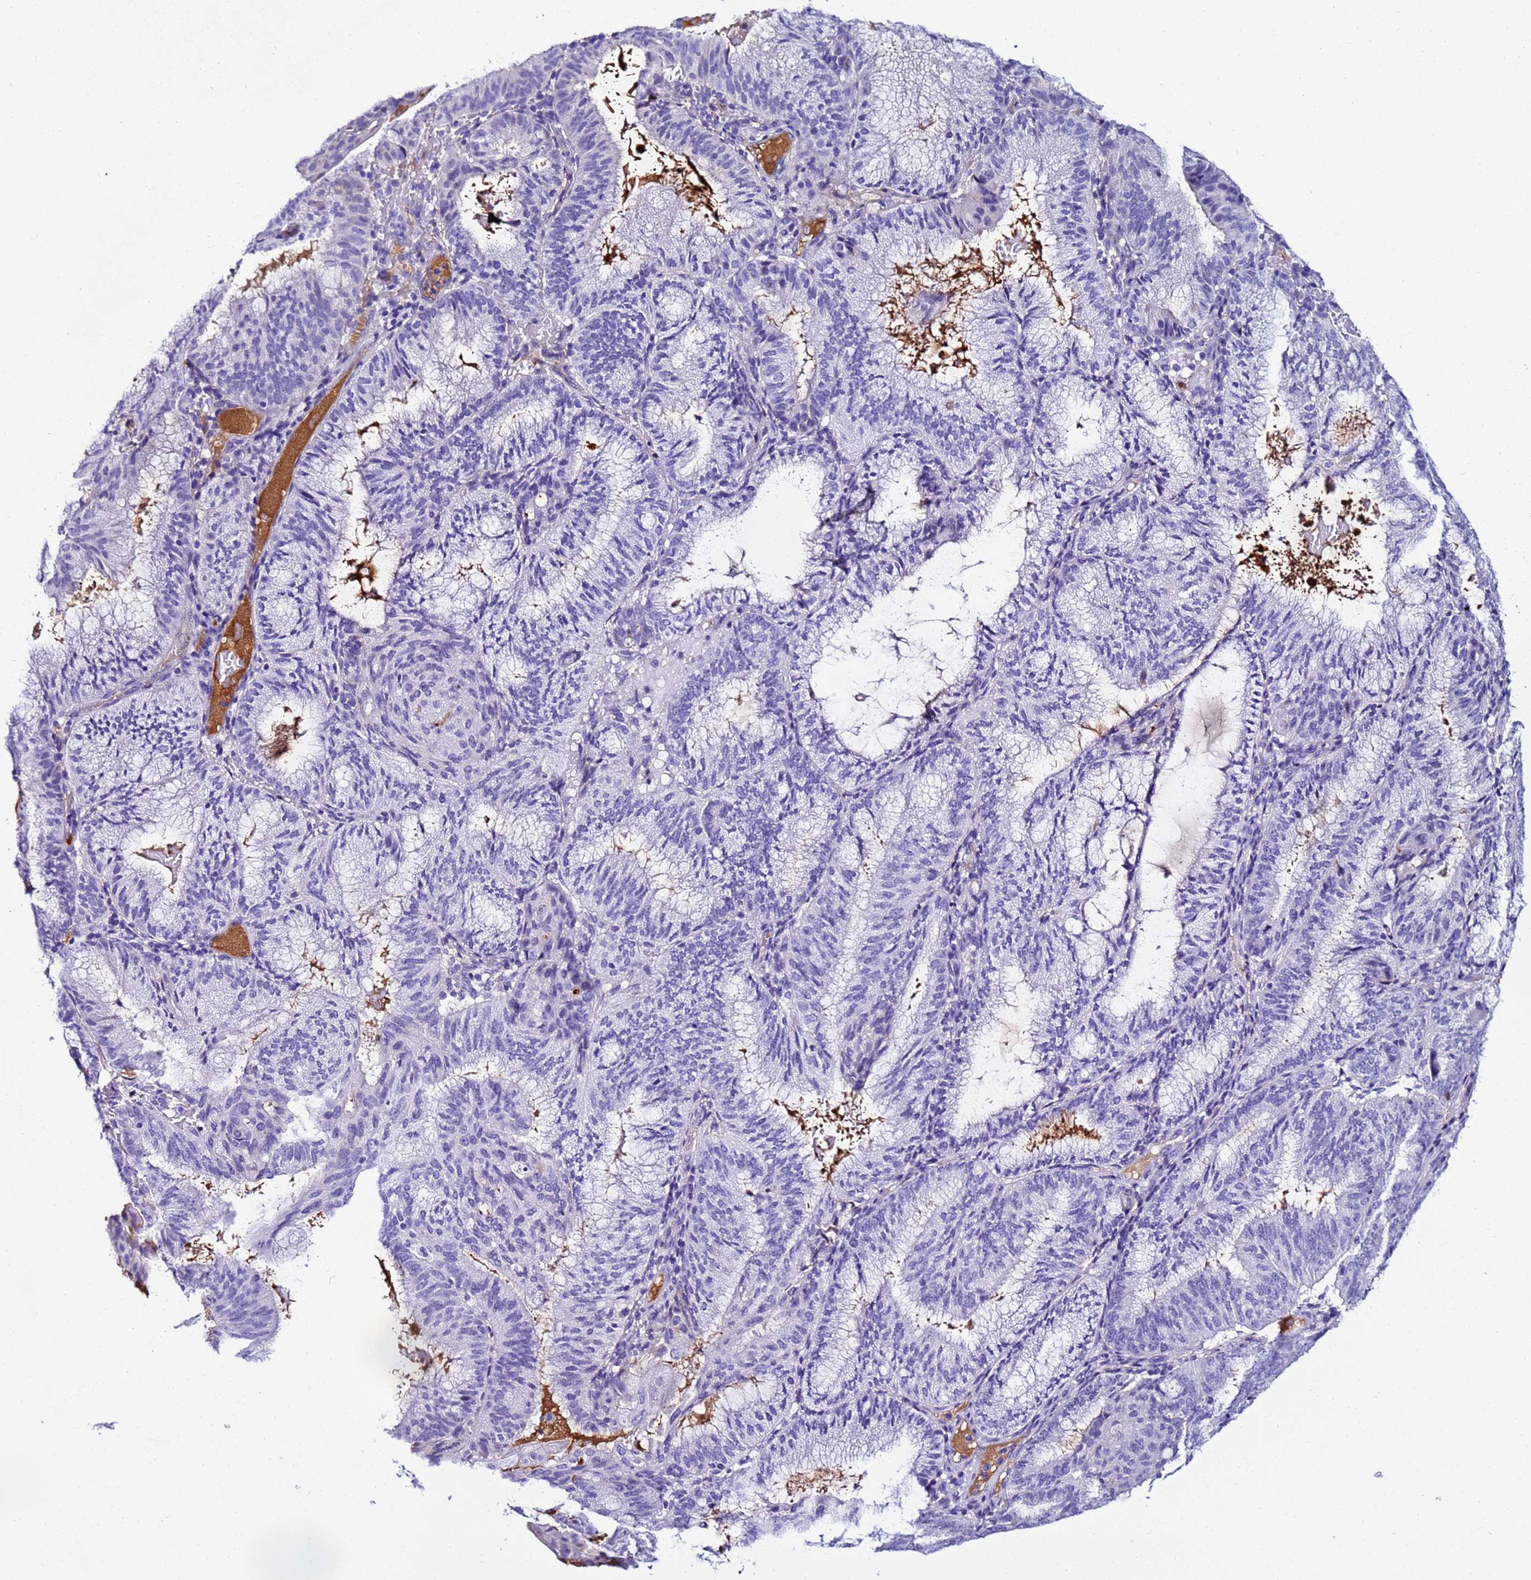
{"staining": {"intensity": "negative", "quantity": "none", "location": "none"}, "tissue": "endometrial cancer", "cell_type": "Tumor cells", "image_type": "cancer", "snomed": [{"axis": "morphology", "description": "Adenocarcinoma, NOS"}, {"axis": "topography", "description": "Endometrium"}], "caption": "An immunohistochemistry photomicrograph of endometrial cancer (adenocarcinoma) is shown. There is no staining in tumor cells of endometrial cancer (adenocarcinoma).", "gene": "CFHR2", "patient": {"sex": "female", "age": 49}}